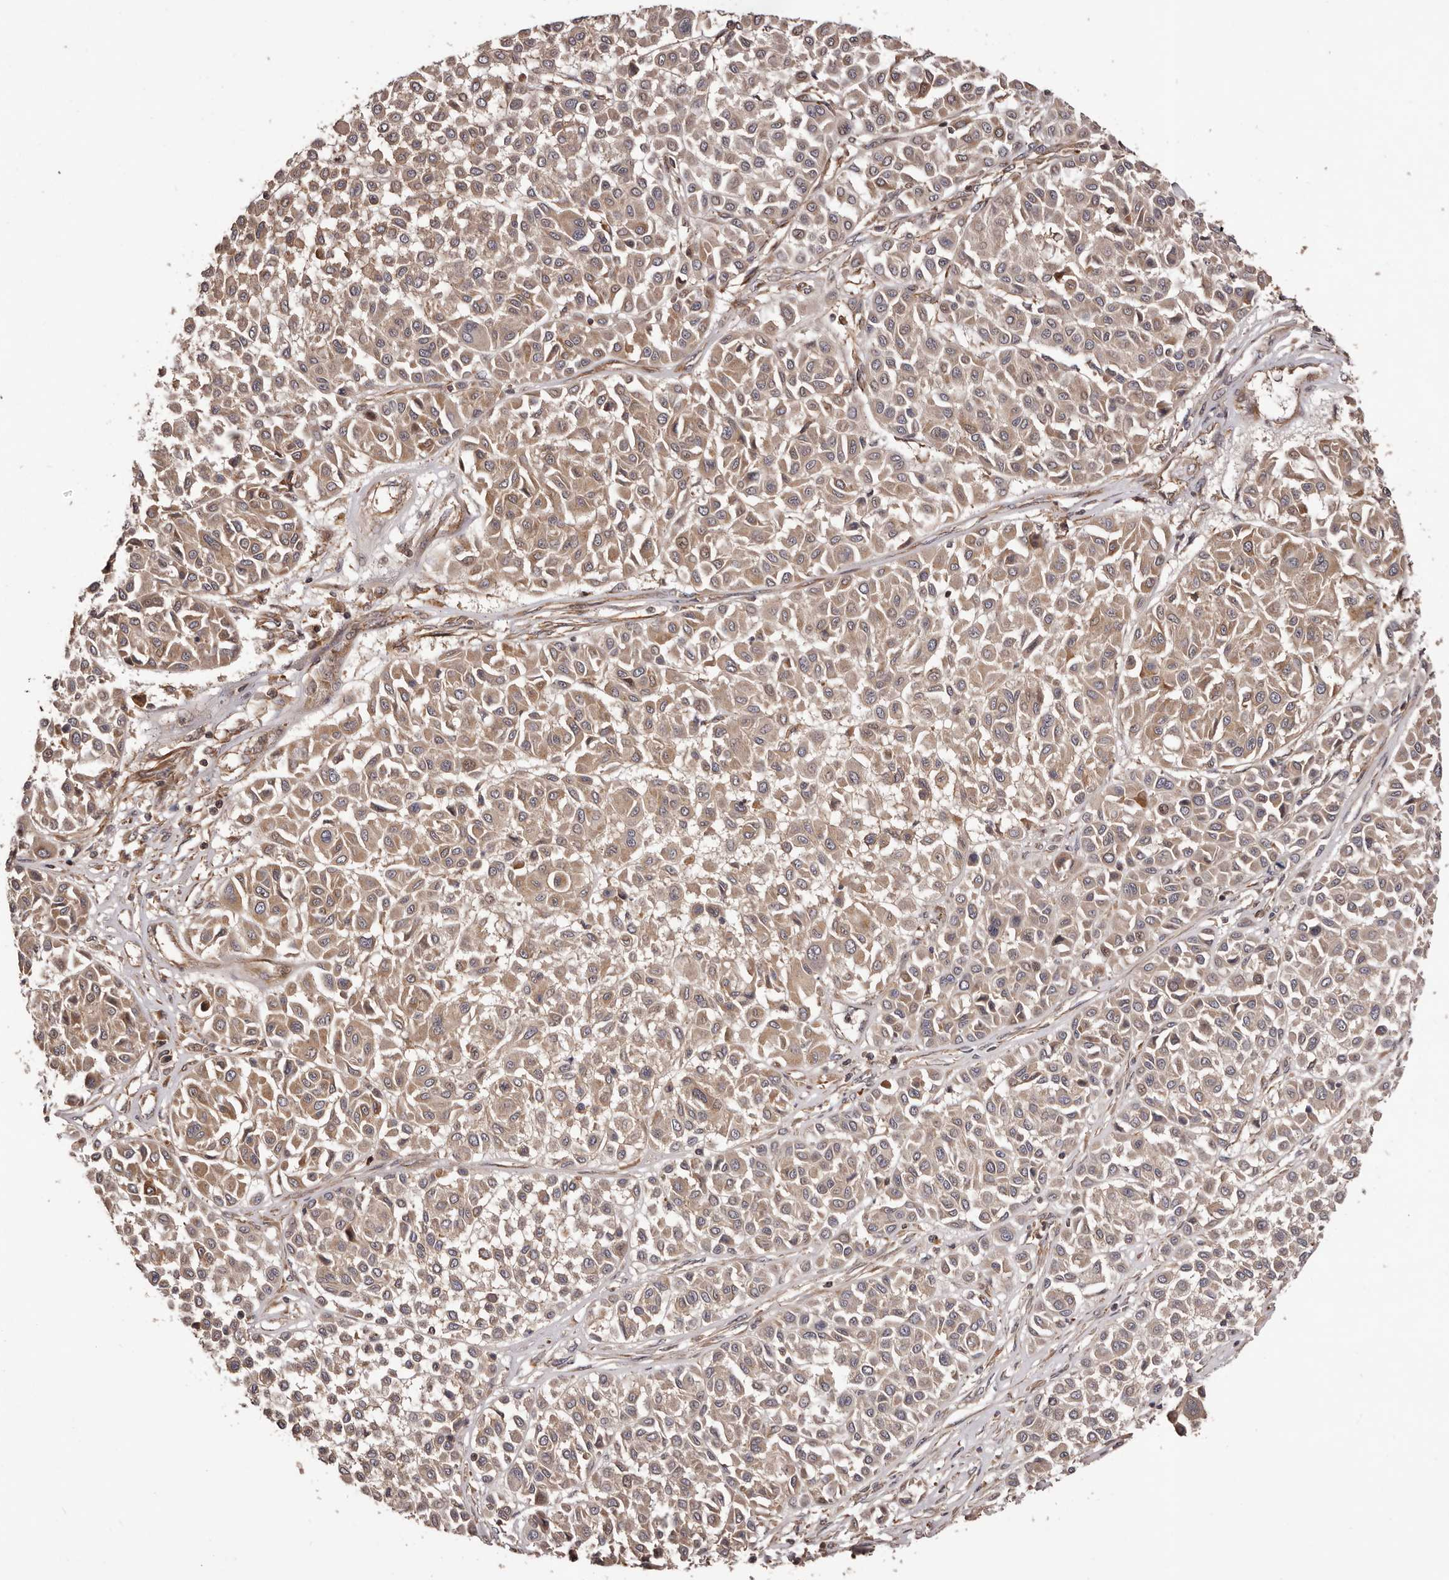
{"staining": {"intensity": "moderate", "quantity": ">75%", "location": "cytoplasmic/membranous"}, "tissue": "melanoma", "cell_type": "Tumor cells", "image_type": "cancer", "snomed": [{"axis": "morphology", "description": "Malignant melanoma, Metastatic site"}, {"axis": "topography", "description": "Soft tissue"}], "caption": "Tumor cells demonstrate medium levels of moderate cytoplasmic/membranous expression in about >75% of cells in melanoma.", "gene": "GTPBP1", "patient": {"sex": "male", "age": 41}}